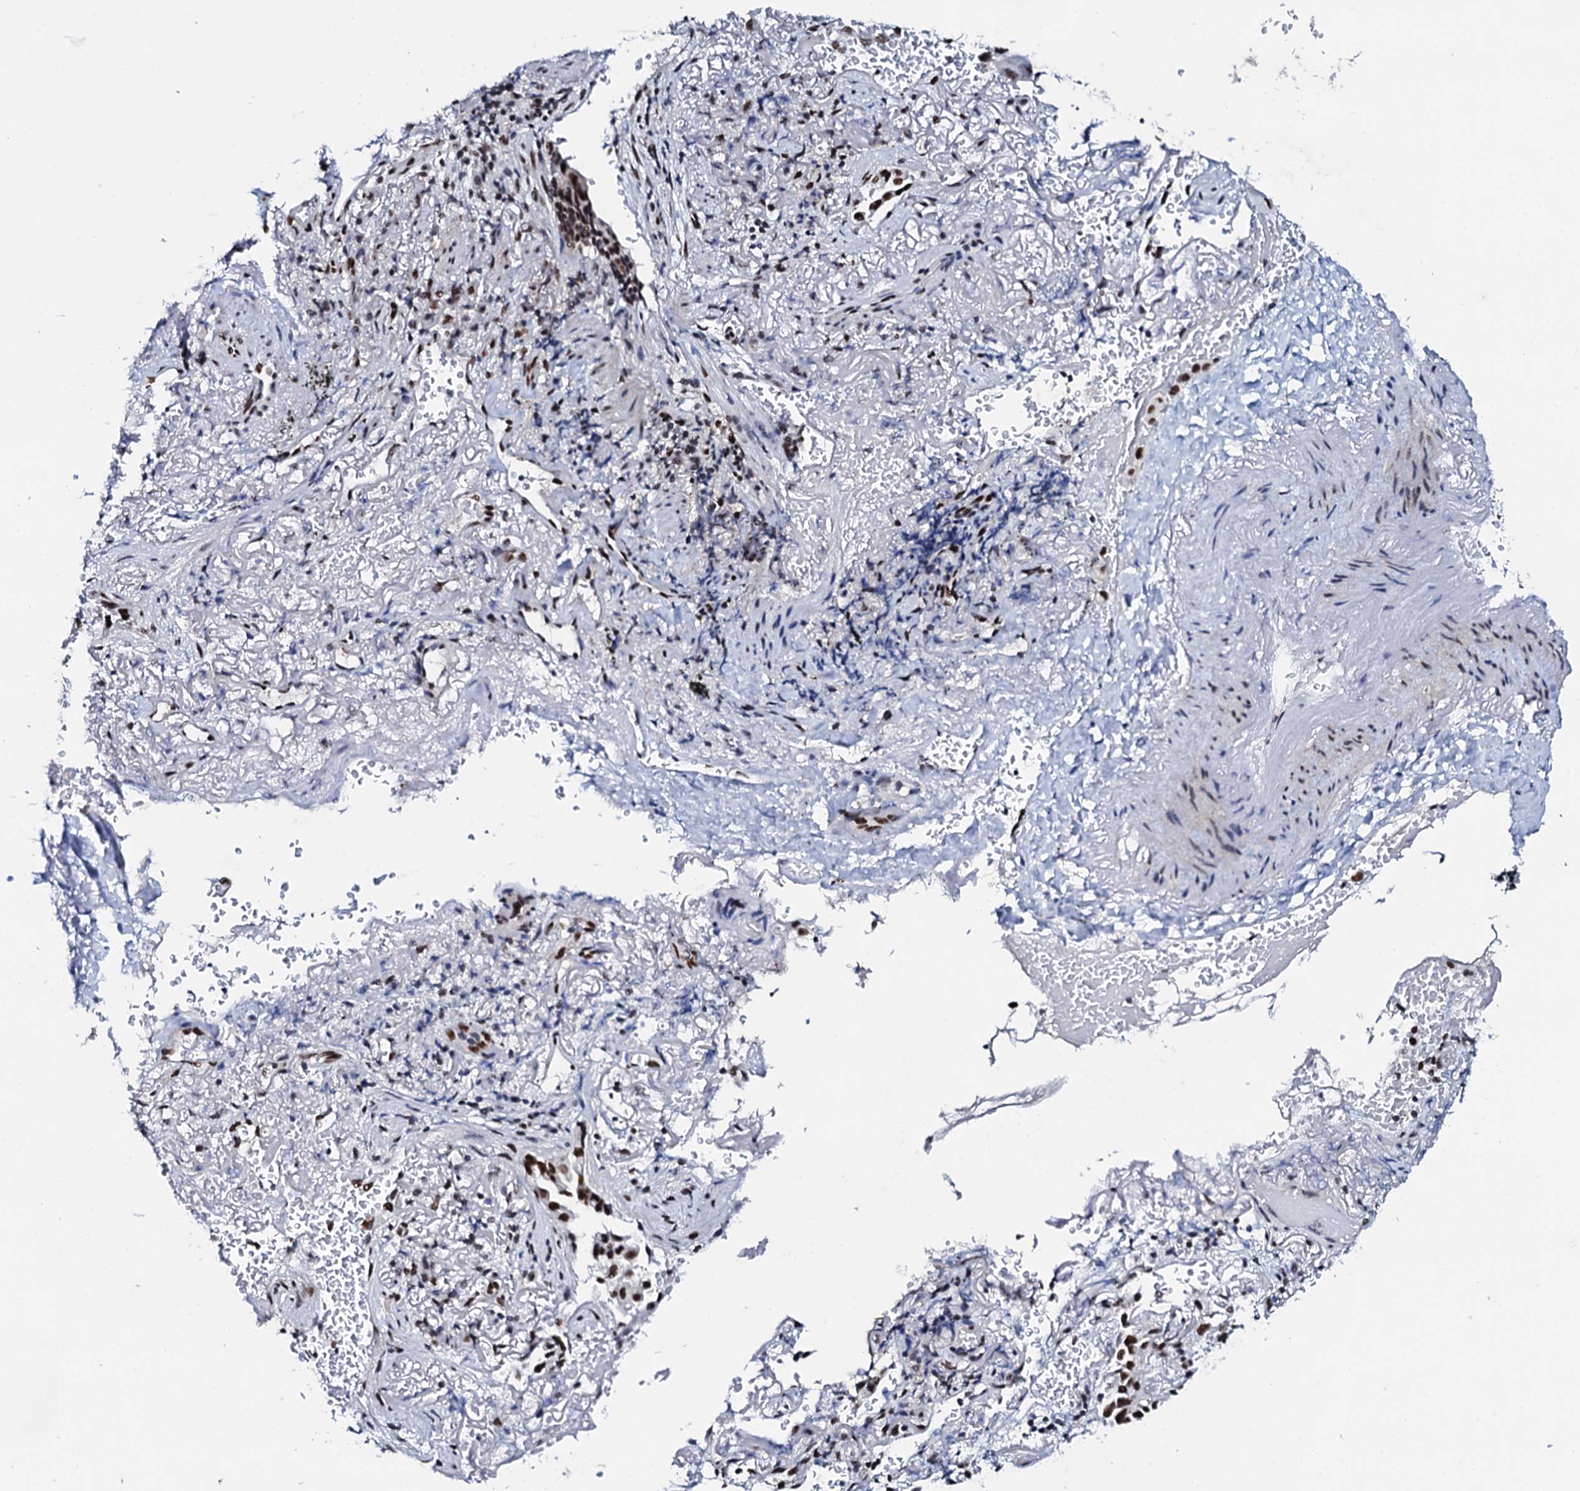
{"staining": {"intensity": "strong", "quantity": ">75%", "location": "nuclear"}, "tissue": "lung cancer", "cell_type": "Tumor cells", "image_type": "cancer", "snomed": [{"axis": "morphology", "description": "Adenocarcinoma, NOS"}, {"axis": "topography", "description": "Lung"}], "caption": "Immunohistochemistry of lung cancer shows high levels of strong nuclear positivity in approximately >75% of tumor cells. (DAB (3,3'-diaminobenzidine) IHC, brown staining for protein, blue staining for nuclei).", "gene": "NKAPD1", "patient": {"sex": "female", "age": 69}}